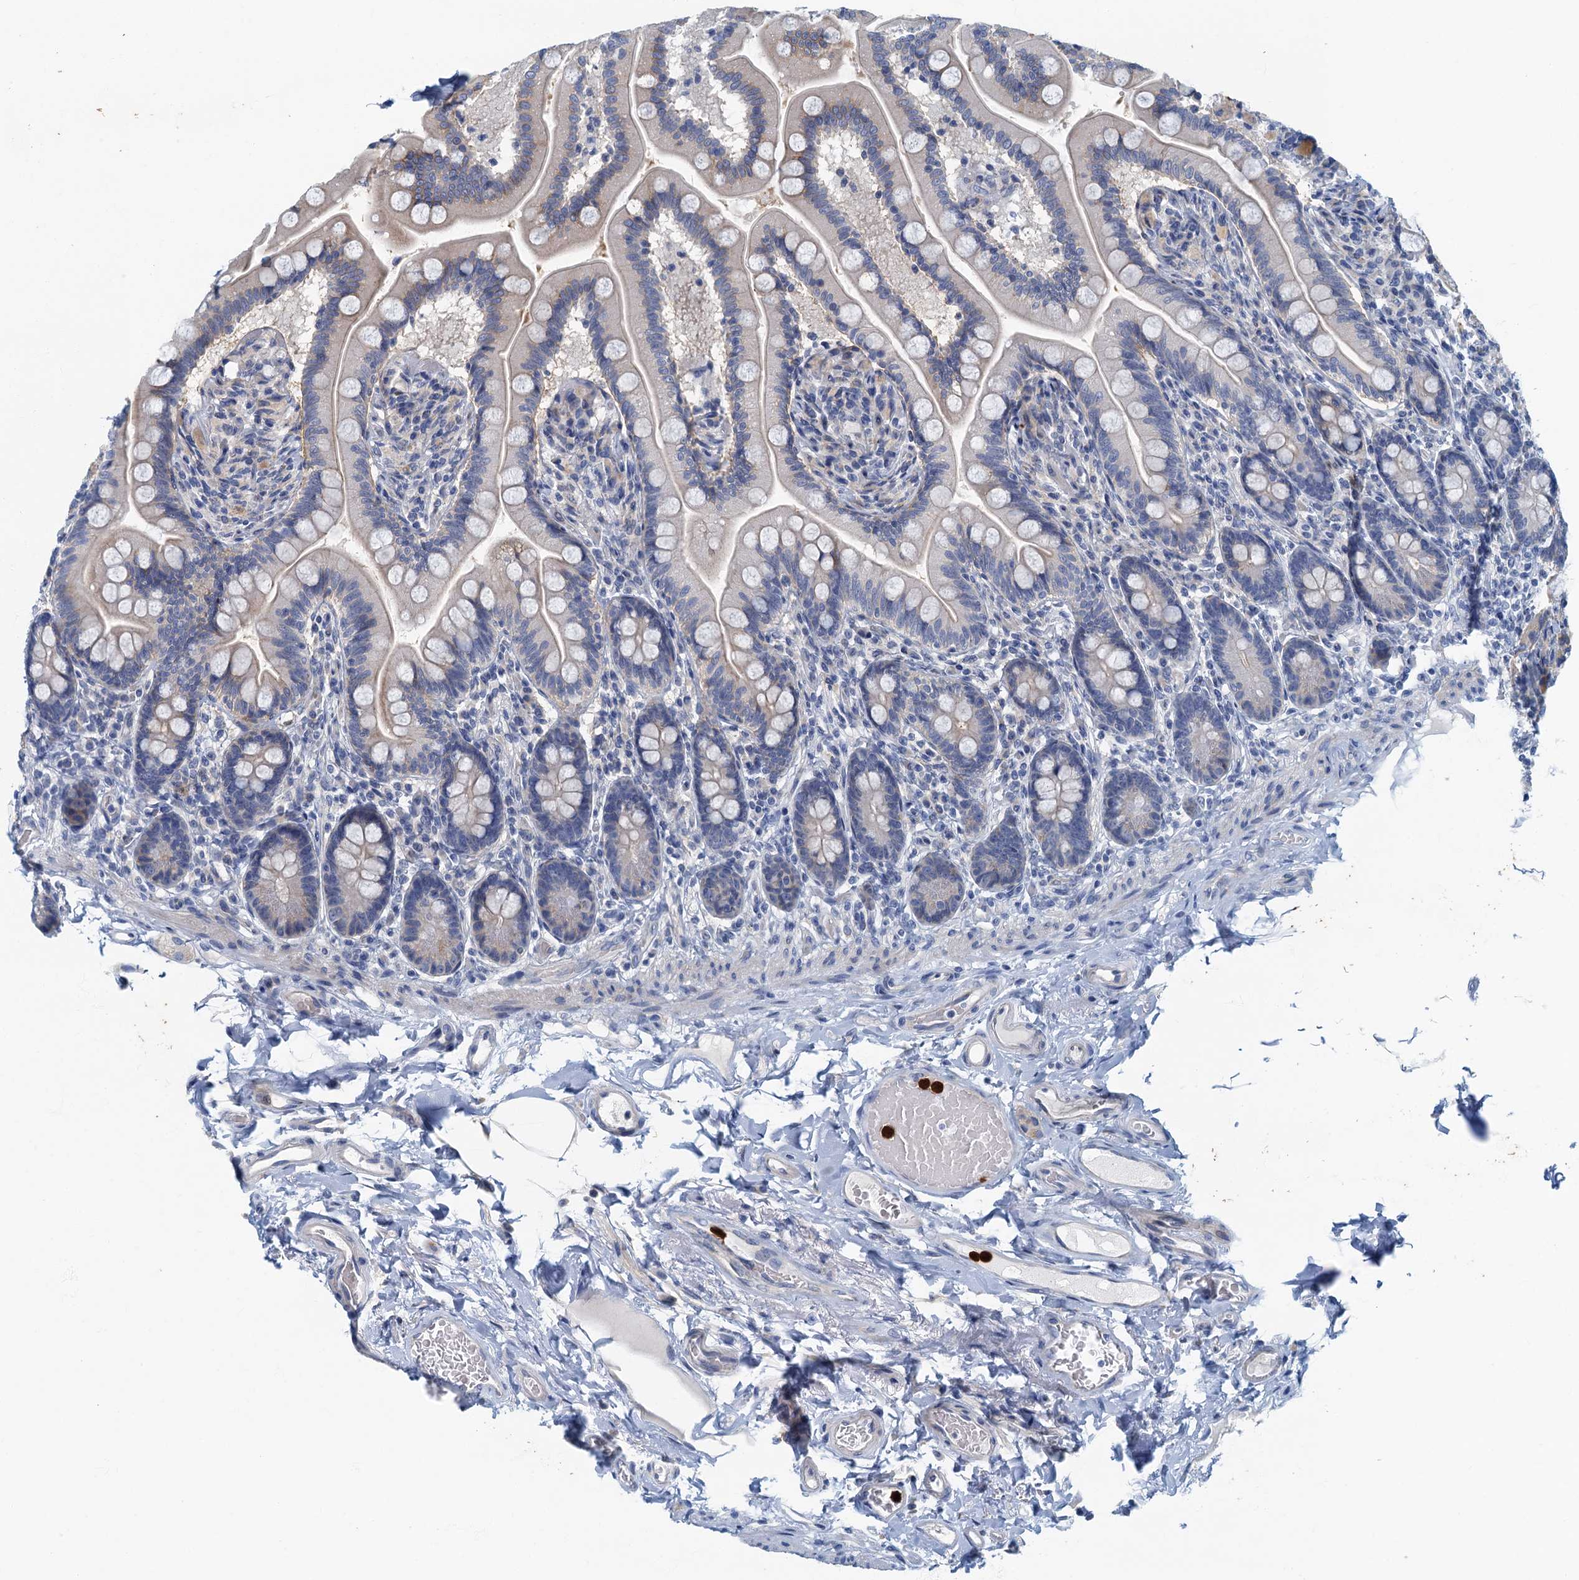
{"staining": {"intensity": "weak", "quantity": "<25%", "location": "cytoplasmic/membranous"}, "tissue": "small intestine", "cell_type": "Glandular cells", "image_type": "normal", "snomed": [{"axis": "morphology", "description": "Normal tissue, NOS"}, {"axis": "topography", "description": "Small intestine"}], "caption": "IHC histopathology image of benign small intestine stained for a protein (brown), which reveals no staining in glandular cells. Nuclei are stained in blue.", "gene": "ANKDD1A", "patient": {"sex": "female", "age": 64}}